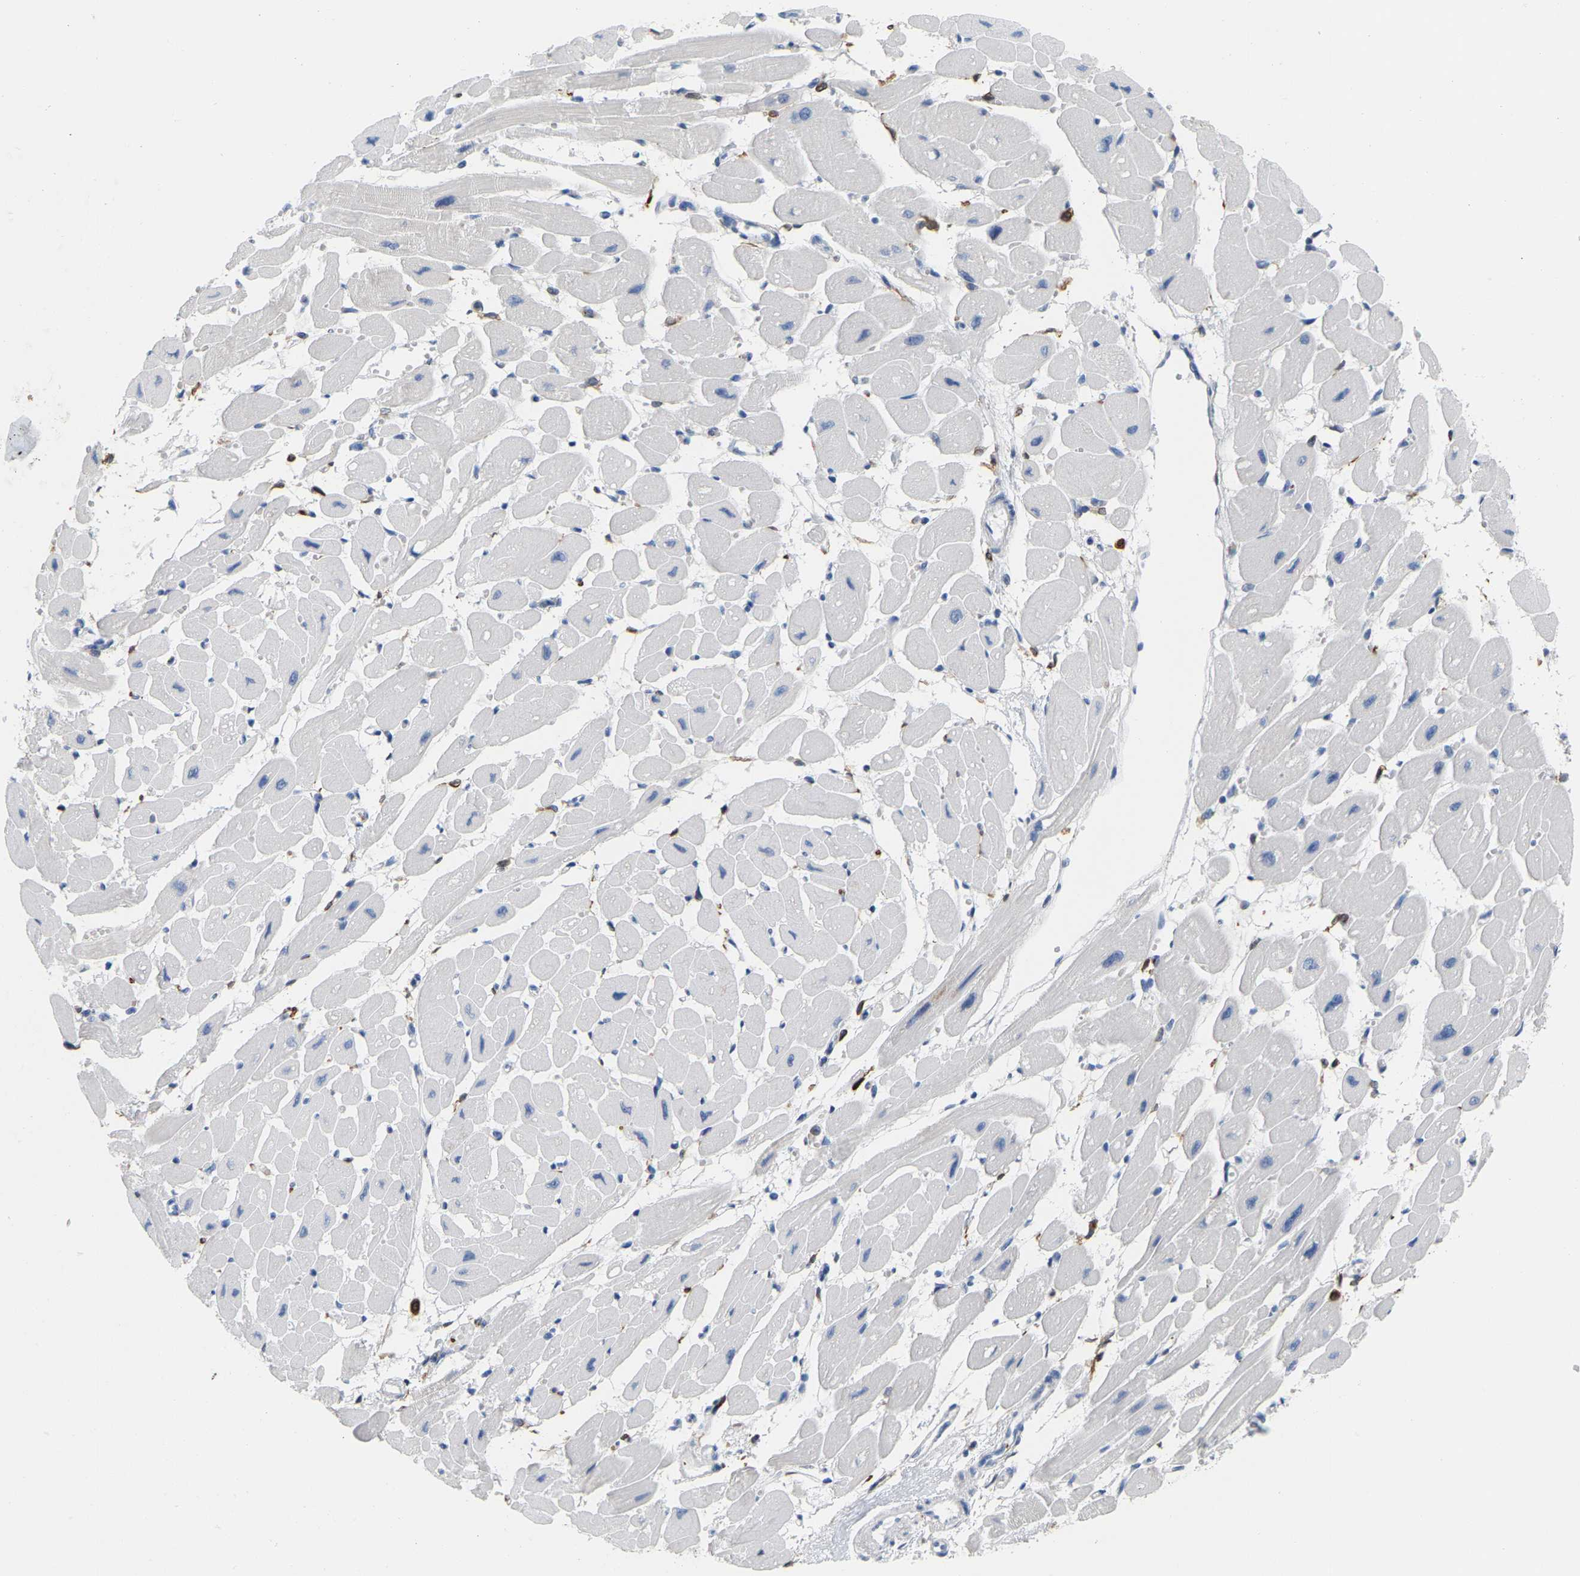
{"staining": {"intensity": "negative", "quantity": "none", "location": "none"}, "tissue": "heart muscle", "cell_type": "Cardiomyocytes", "image_type": "normal", "snomed": [{"axis": "morphology", "description": "Normal tissue, NOS"}, {"axis": "topography", "description": "Heart"}], "caption": "Histopathology image shows no significant protein staining in cardiomyocytes of benign heart muscle. The staining was performed using DAB to visualize the protein expression in brown, while the nuclei were stained in blue with hematoxylin (Magnification: 20x).", "gene": "PTGS1", "patient": {"sex": "female", "age": 54}}